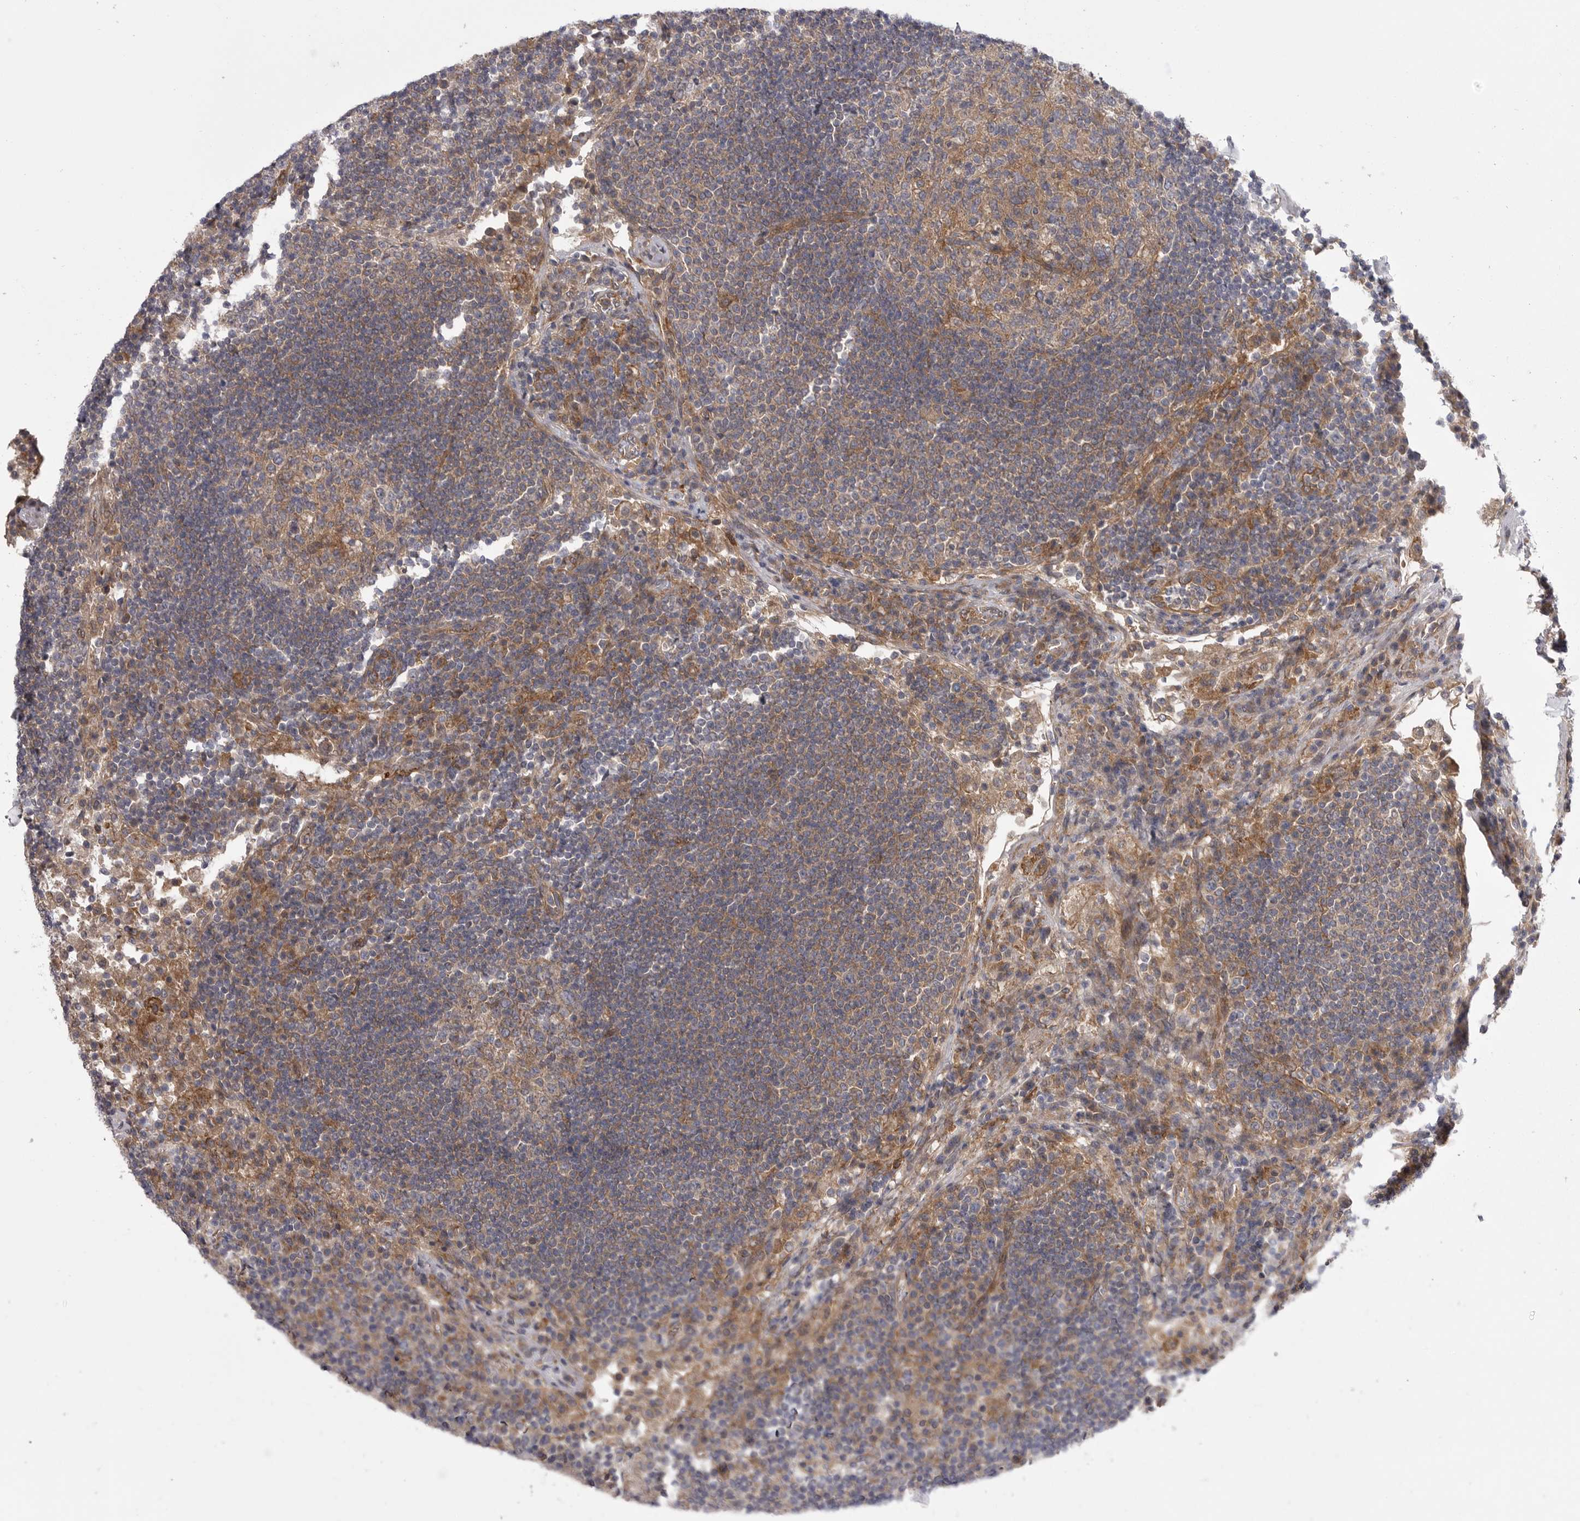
{"staining": {"intensity": "moderate", "quantity": ">75%", "location": "cytoplasmic/membranous"}, "tissue": "lymph node", "cell_type": "Germinal center cells", "image_type": "normal", "snomed": [{"axis": "morphology", "description": "Normal tissue, NOS"}, {"axis": "topography", "description": "Lymph node"}], "caption": "Moderate cytoplasmic/membranous positivity for a protein is appreciated in approximately >75% of germinal center cells of unremarkable lymph node using IHC.", "gene": "OSBPL9", "patient": {"sex": "female", "age": 53}}